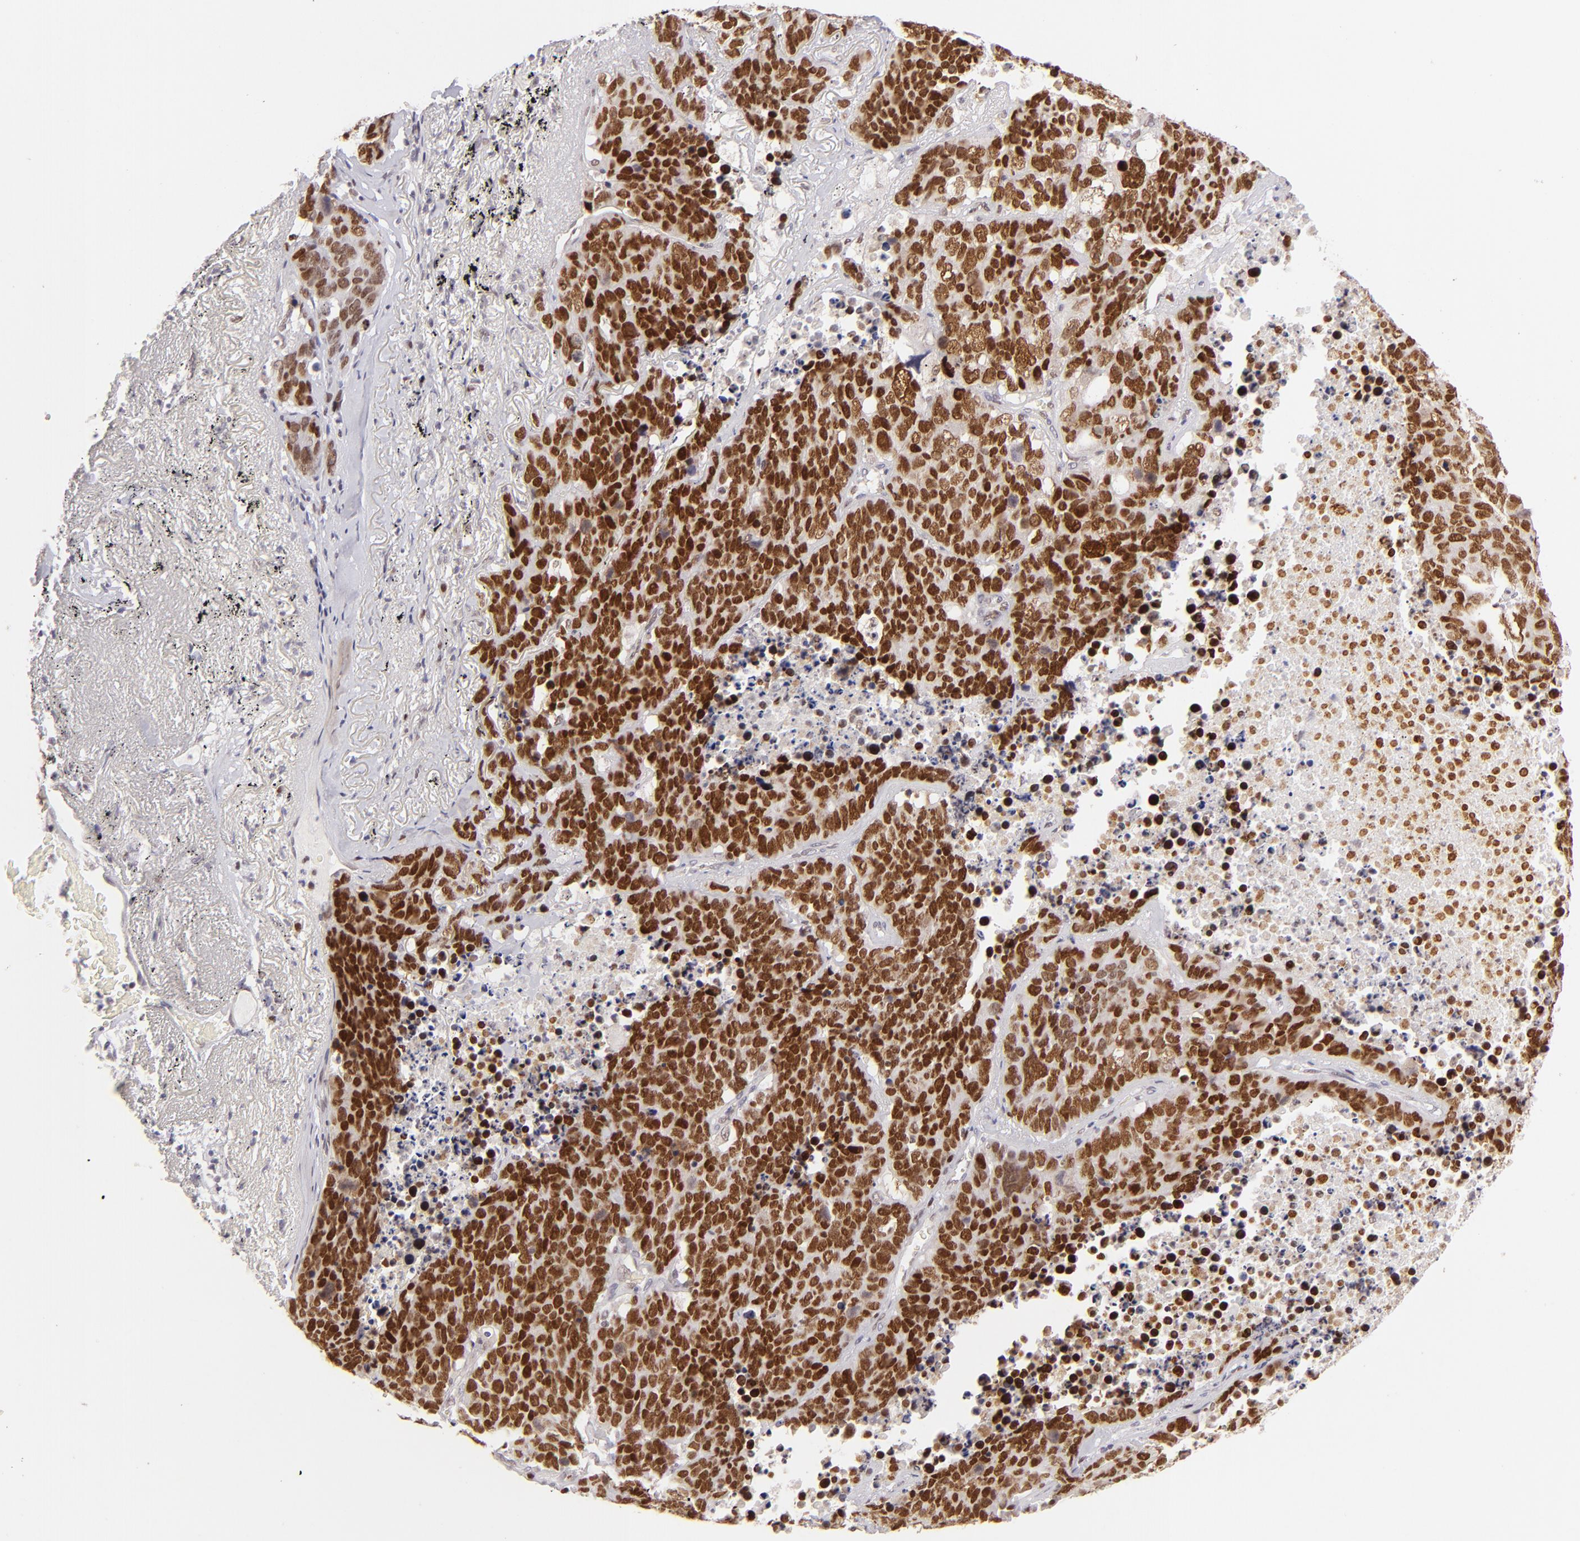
{"staining": {"intensity": "strong", "quantity": ">75%", "location": "nuclear"}, "tissue": "lung cancer", "cell_type": "Tumor cells", "image_type": "cancer", "snomed": [{"axis": "morphology", "description": "Carcinoid, malignant, NOS"}, {"axis": "topography", "description": "Lung"}], "caption": "Strong nuclear protein staining is seen in approximately >75% of tumor cells in lung cancer (carcinoid (malignant)).", "gene": "POU2F1", "patient": {"sex": "male", "age": 60}}